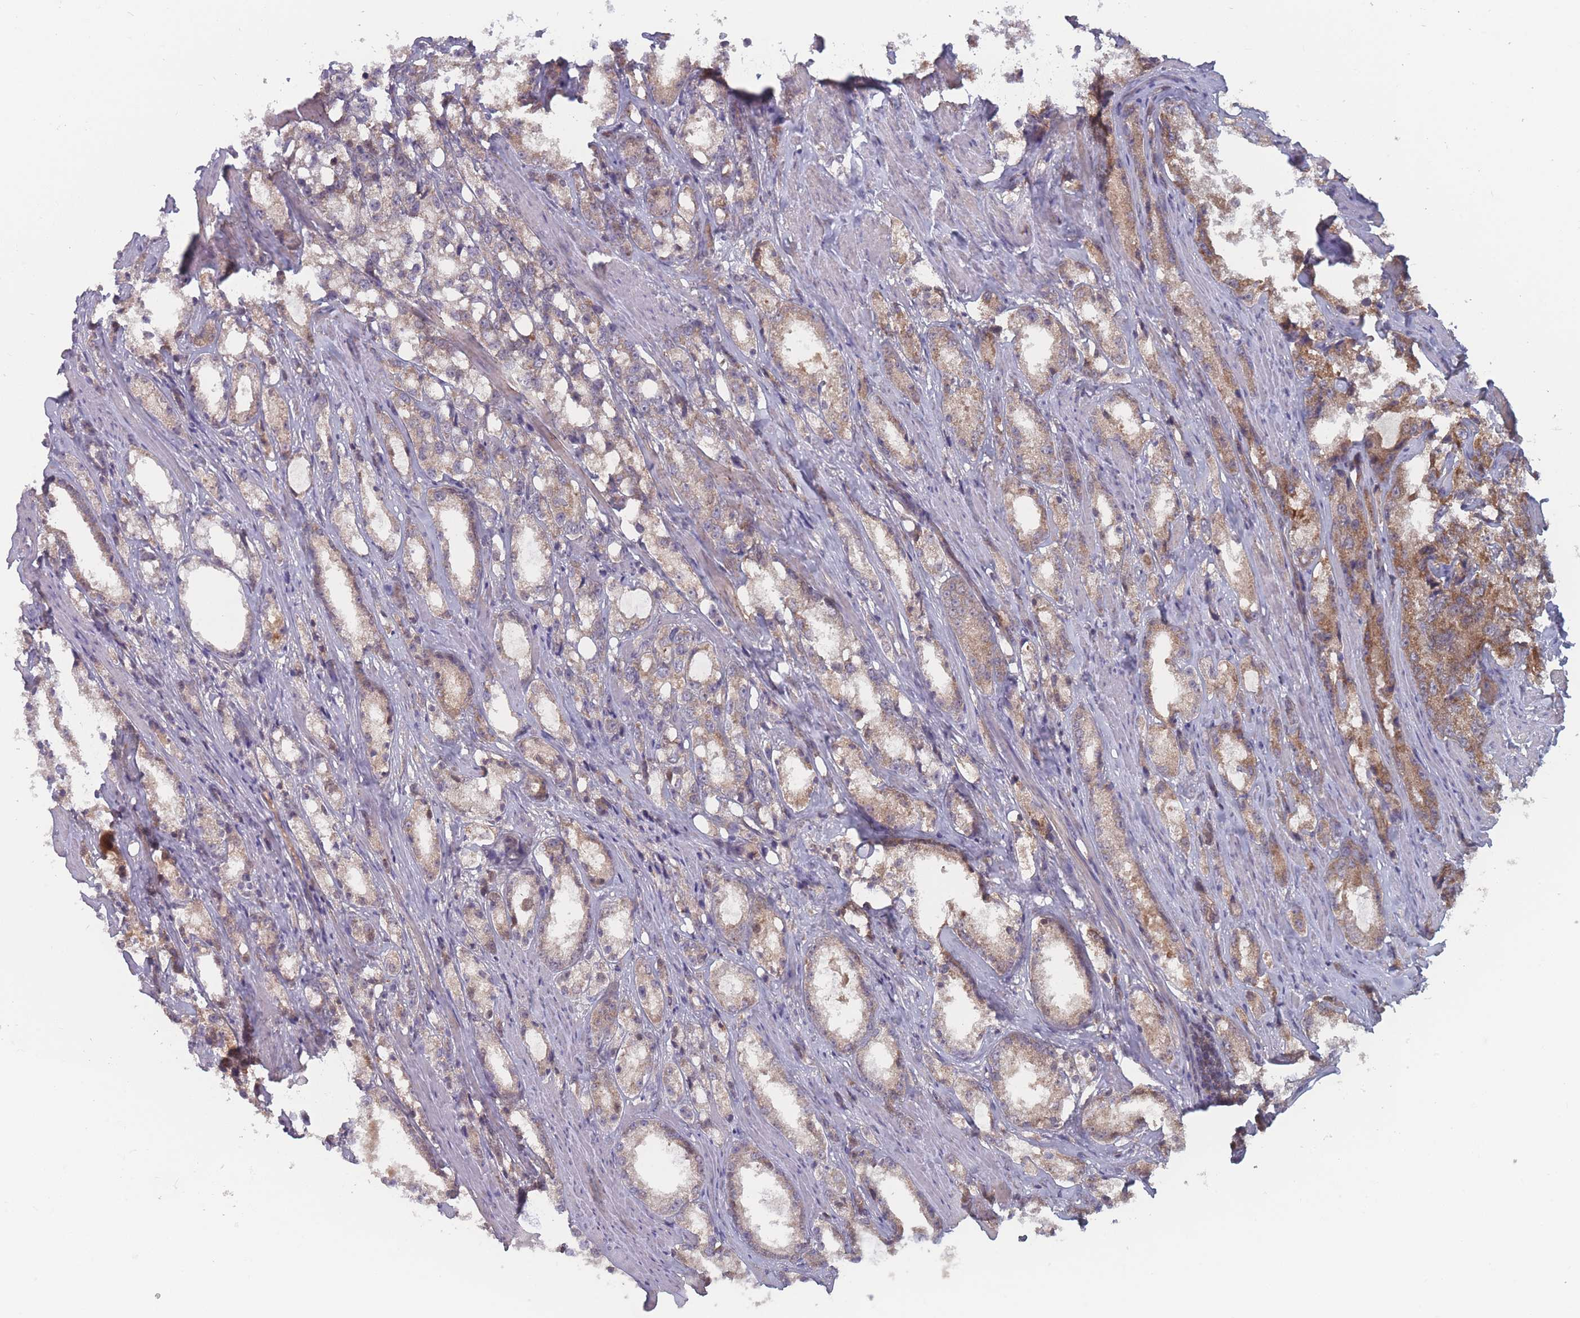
{"staining": {"intensity": "moderate", "quantity": "<25%", "location": "cytoplasmic/membranous"}, "tissue": "prostate cancer", "cell_type": "Tumor cells", "image_type": "cancer", "snomed": [{"axis": "morphology", "description": "Adenocarcinoma, High grade"}, {"axis": "topography", "description": "Prostate"}], "caption": "A high-resolution histopathology image shows immunohistochemistry staining of prostate high-grade adenocarcinoma, which displays moderate cytoplasmic/membranous positivity in about <25% of tumor cells.", "gene": "ATP5MG", "patient": {"sex": "male", "age": 66}}